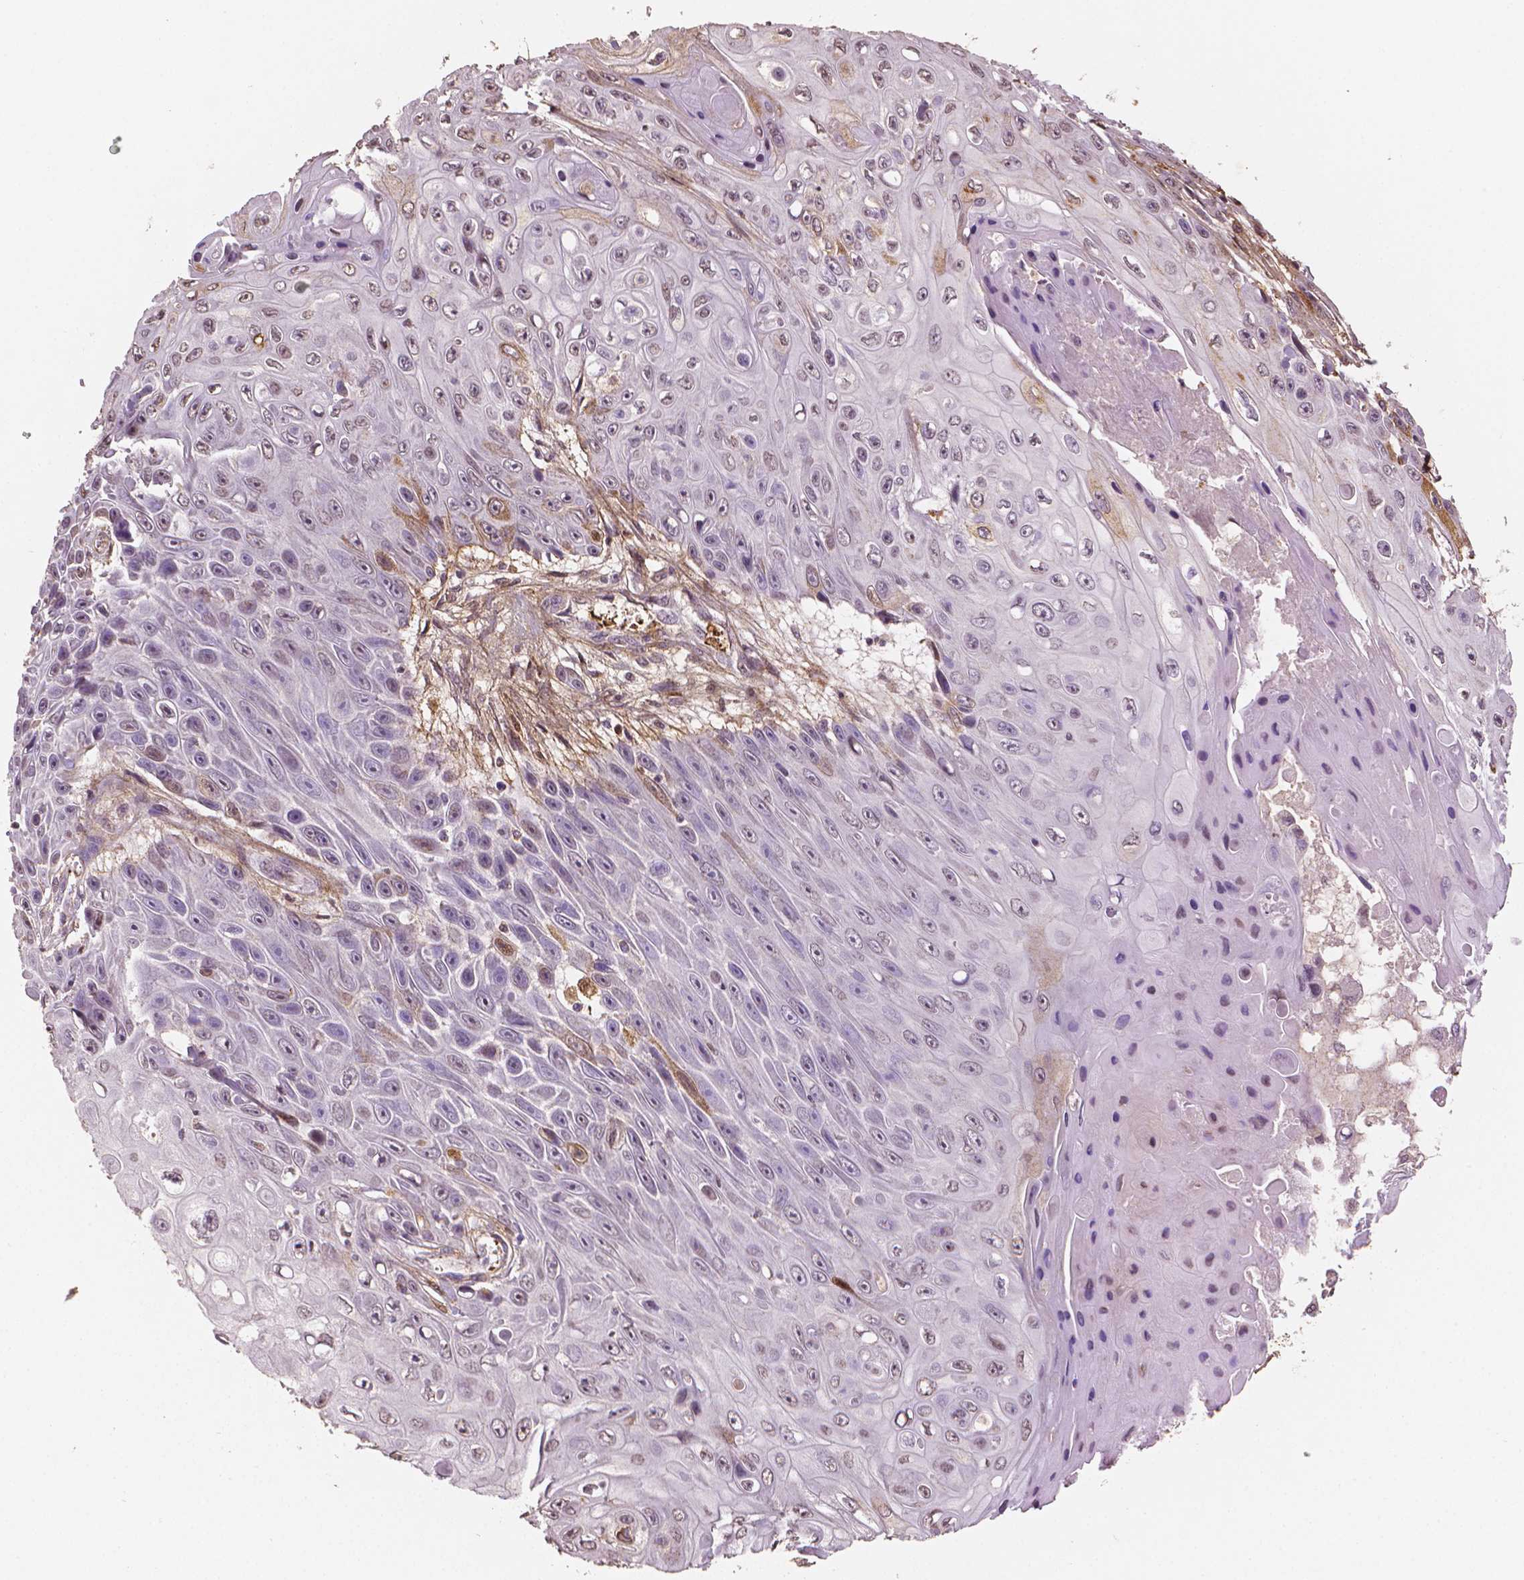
{"staining": {"intensity": "moderate", "quantity": "<25%", "location": "cytoplasmic/membranous"}, "tissue": "skin cancer", "cell_type": "Tumor cells", "image_type": "cancer", "snomed": [{"axis": "morphology", "description": "Squamous cell carcinoma, NOS"}, {"axis": "topography", "description": "Skin"}], "caption": "This image reveals squamous cell carcinoma (skin) stained with immunohistochemistry to label a protein in brown. The cytoplasmic/membranous of tumor cells show moderate positivity for the protein. Nuclei are counter-stained blue.", "gene": "DCN", "patient": {"sex": "male", "age": 82}}